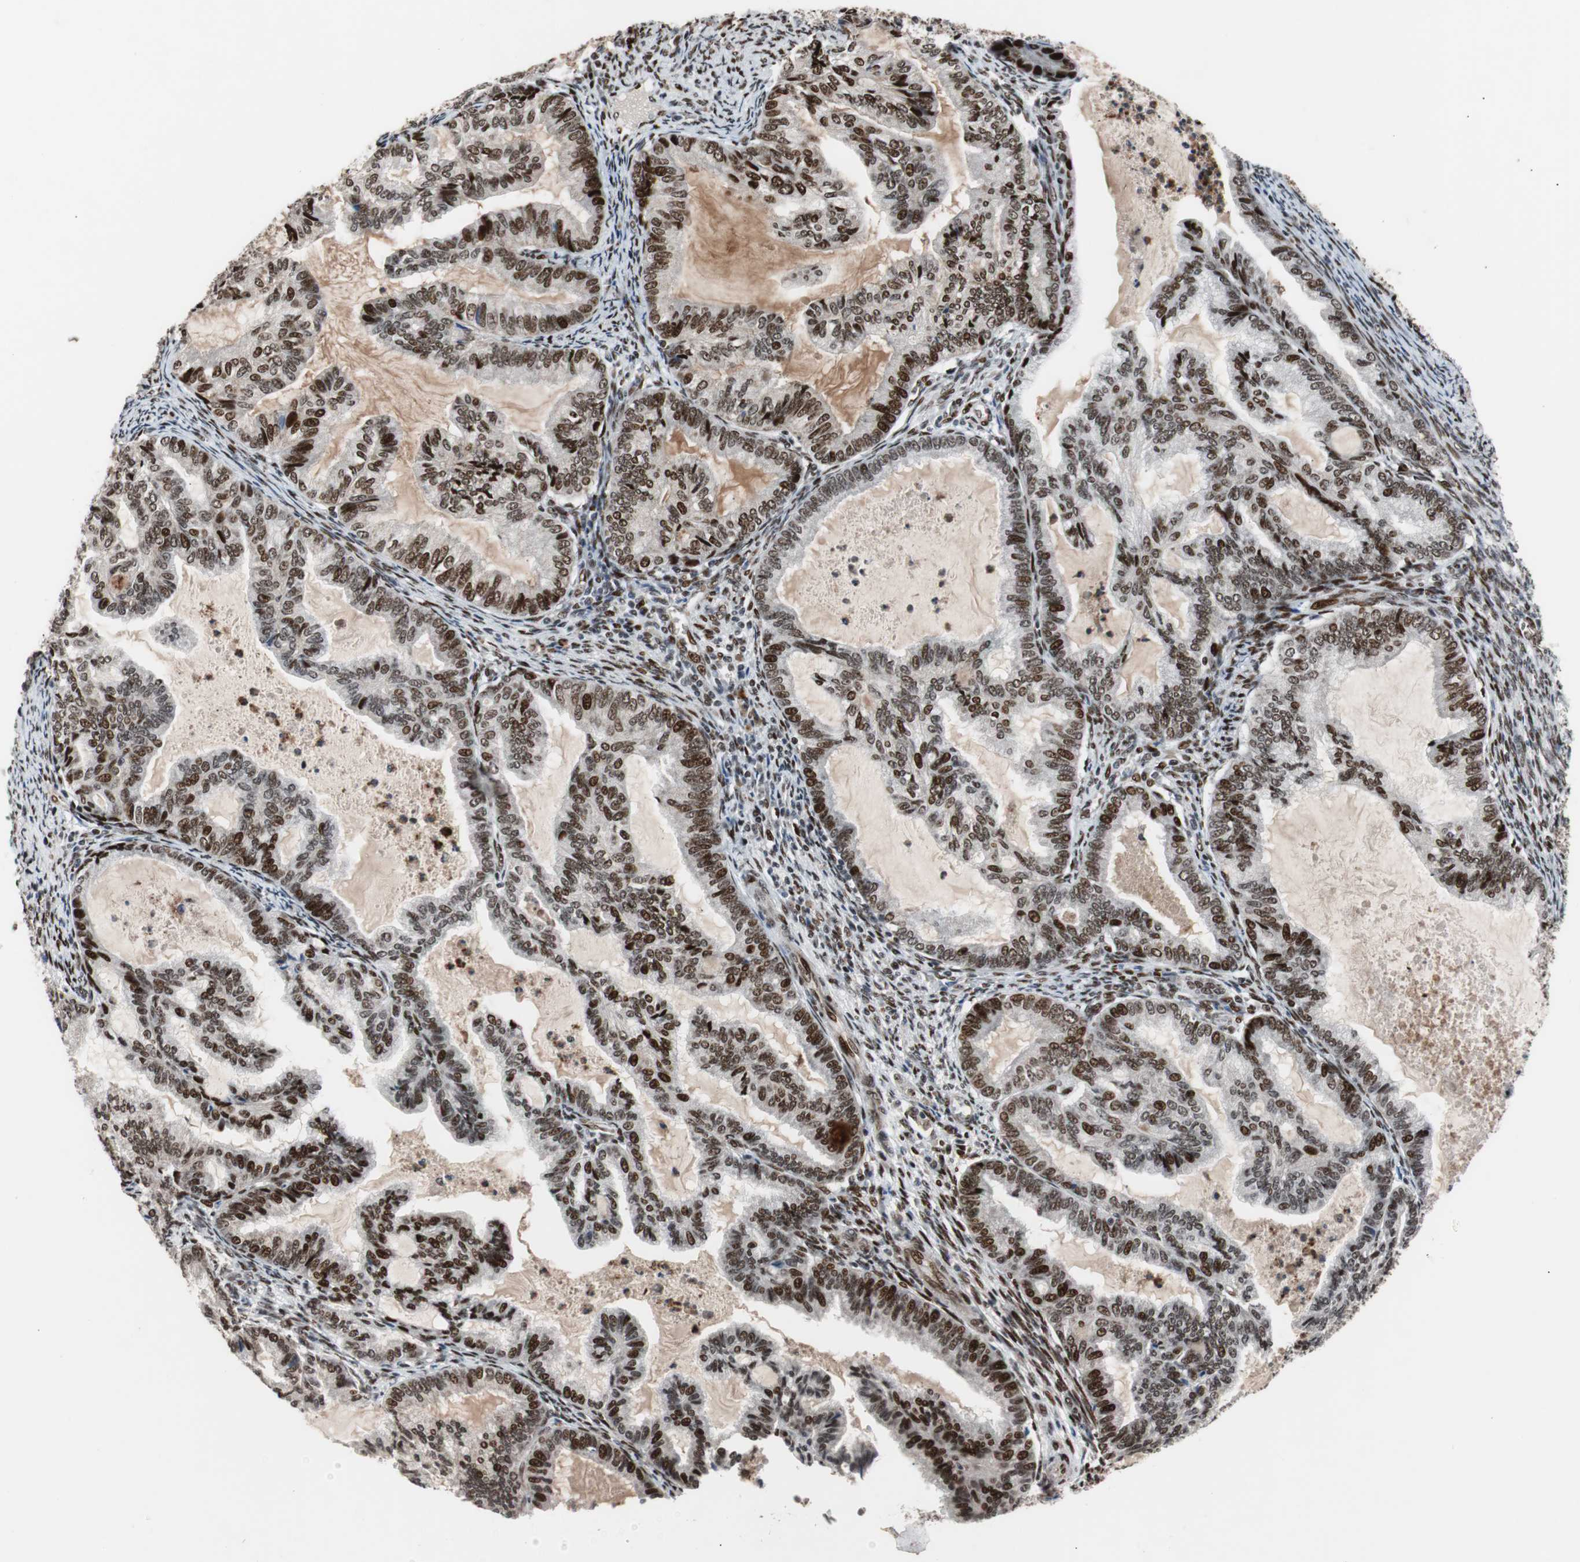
{"staining": {"intensity": "strong", "quantity": ">75%", "location": "nuclear"}, "tissue": "cervical cancer", "cell_type": "Tumor cells", "image_type": "cancer", "snomed": [{"axis": "morphology", "description": "Normal tissue, NOS"}, {"axis": "morphology", "description": "Adenocarcinoma, NOS"}, {"axis": "topography", "description": "Cervix"}, {"axis": "topography", "description": "Endometrium"}], "caption": "Immunohistochemistry (IHC) micrograph of adenocarcinoma (cervical) stained for a protein (brown), which demonstrates high levels of strong nuclear positivity in about >75% of tumor cells.", "gene": "NBL1", "patient": {"sex": "female", "age": 86}}